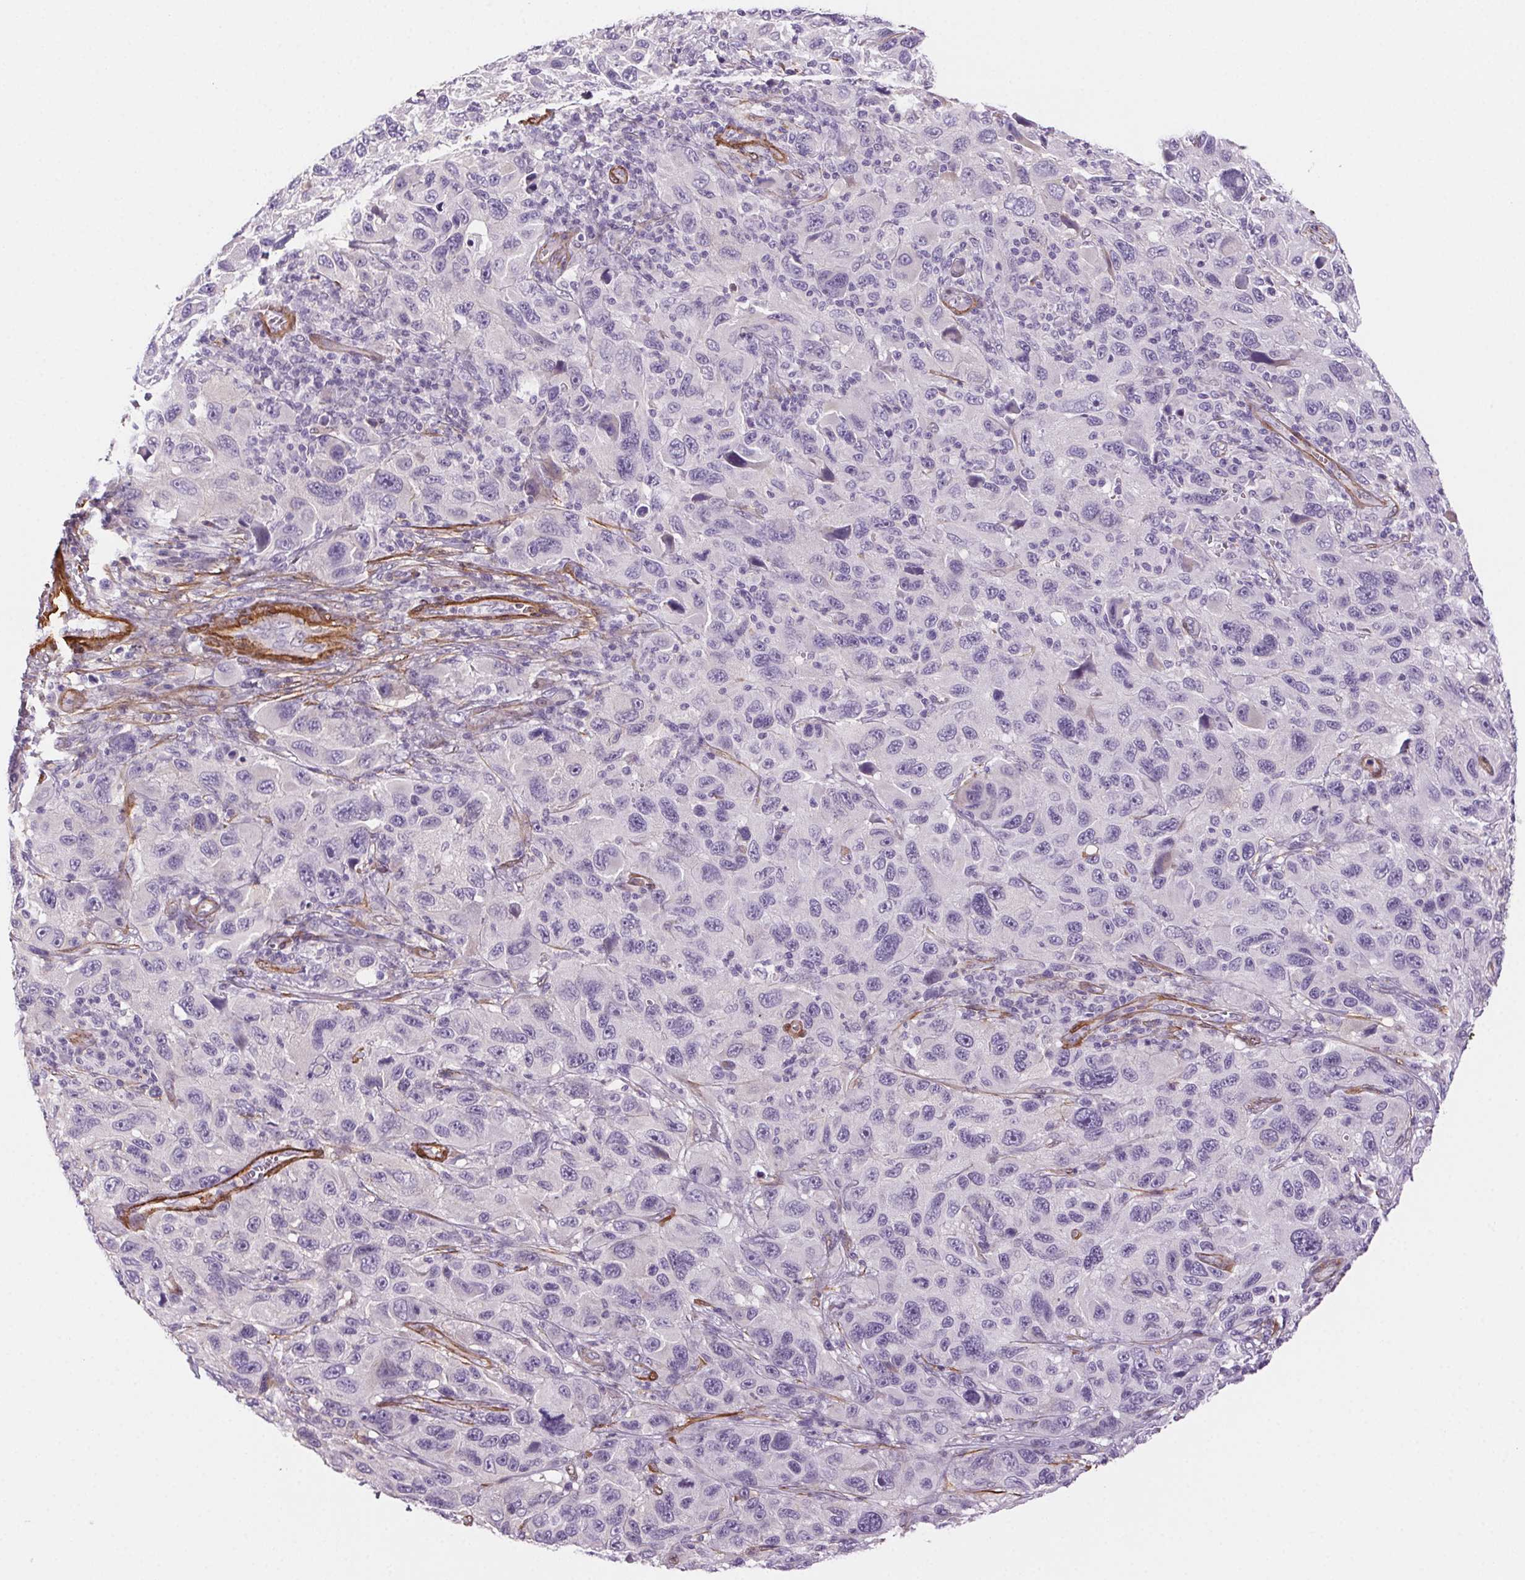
{"staining": {"intensity": "negative", "quantity": "none", "location": "none"}, "tissue": "melanoma", "cell_type": "Tumor cells", "image_type": "cancer", "snomed": [{"axis": "morphology", "description": "Malignant melanoma, NOS"}, {"axis": "topography", "description": "Skin"}], "caption": "High power microscopy image of an immunohistochemistry (IHC) photomicrograph of melanoma, revealing no significant positivity in tumor cells. Brightfield microscopy of IHC stained with DAB (3,3'-diaminobenzidine) (brown) and hematoxylin (blue), captured at high magnification.", "gene": "GPX8", "patient": {"sex": "male", "age": 53}}